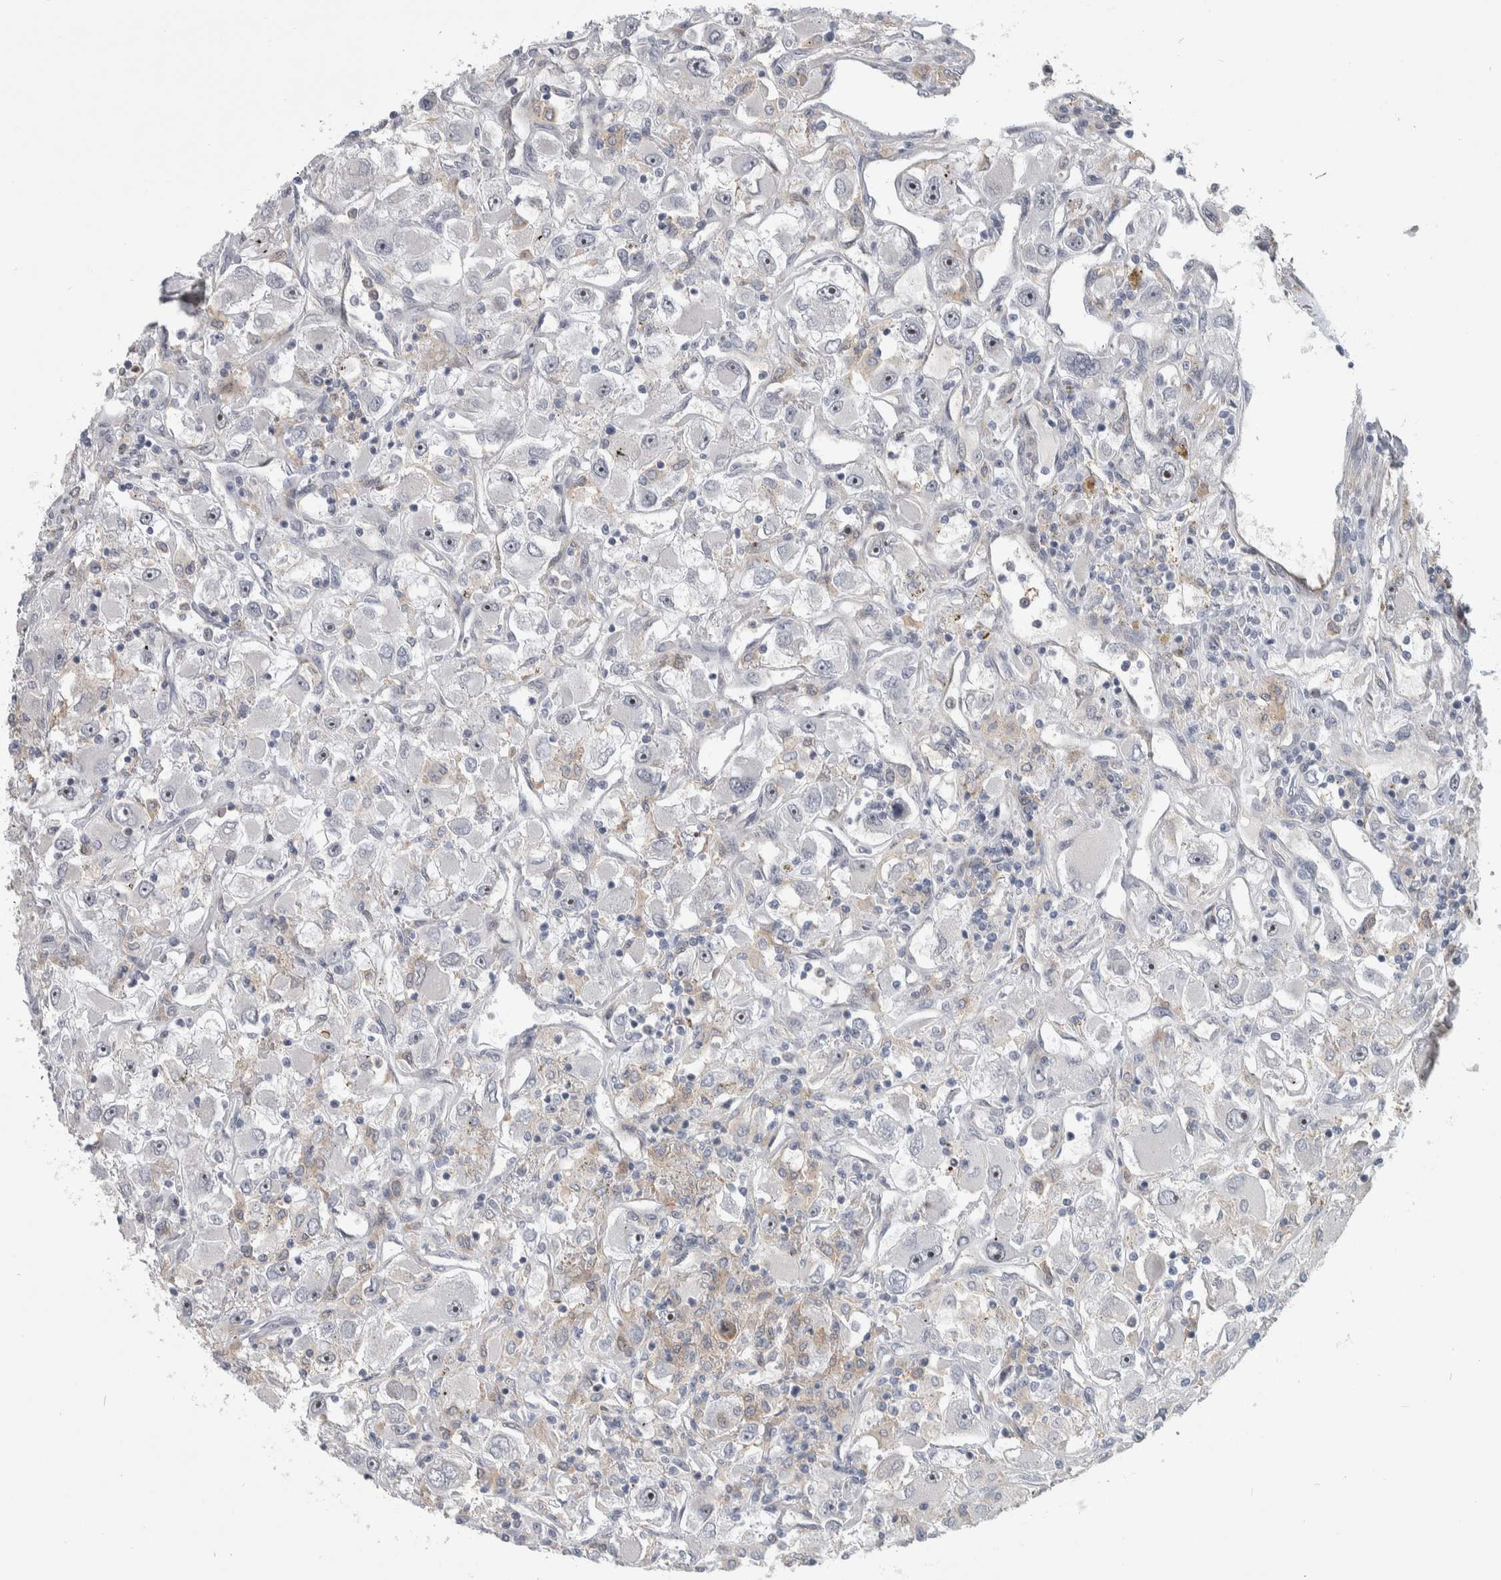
{"staining": {"intensity": "weak", "quantity": "<25%", "location": "nuclear"}, "tissue": "renal cancer", "cell_type": "Tumor cells", "image_type": "cancer", "snomed": [{"axis": "morphology", "description": "Adenocarcinoma, NOS"}, {"axis": "topography", "description": "Kidney"}], "caption": "Tumor cells are negative for protein expression in human renal cancer (adenocarcinoma). (Immunohistochemistry, brightfield microscopy, high magnification).", "gene": "MSL1", "patient": {"sex": "female", "age": 52}}